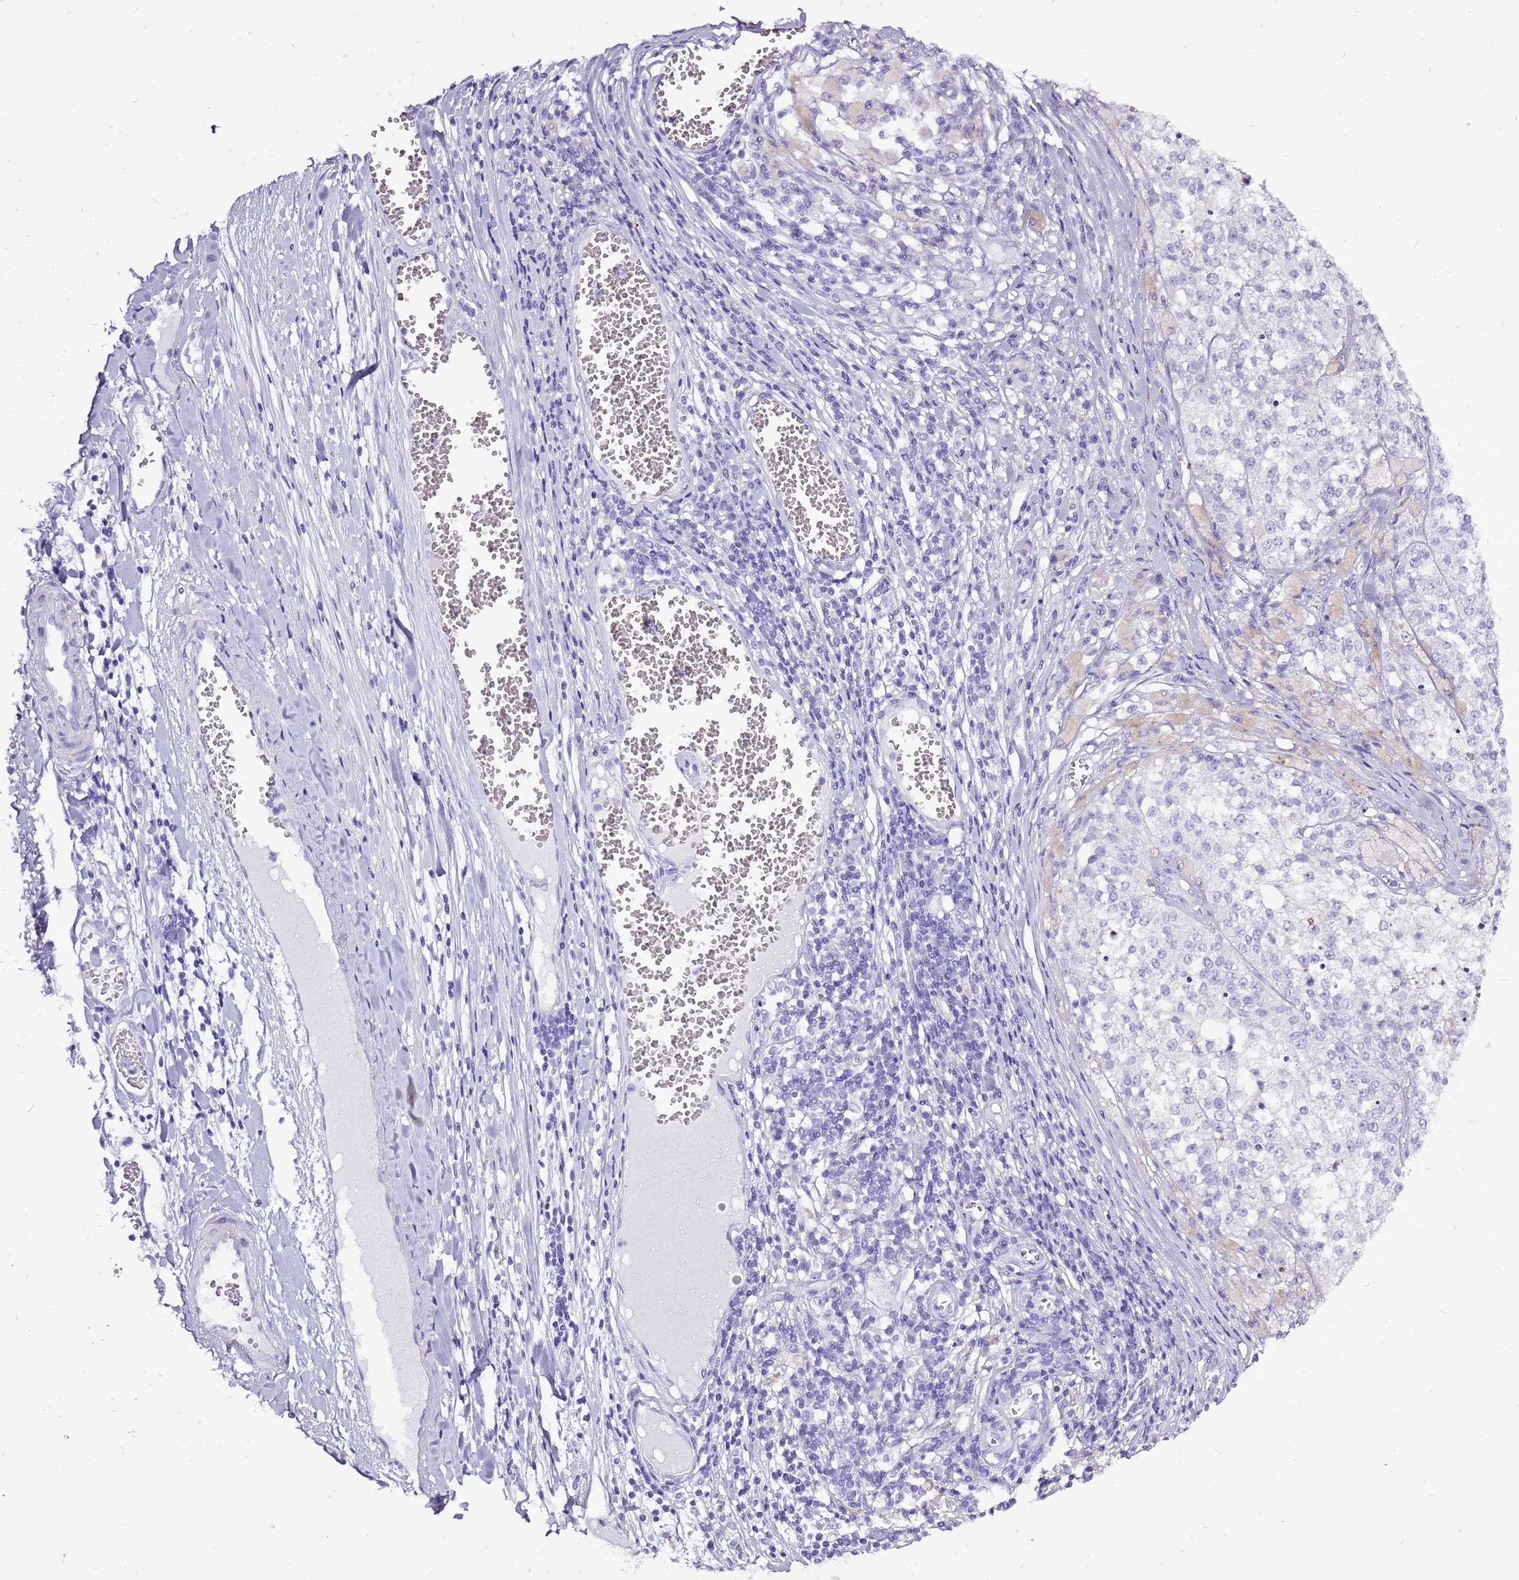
{"staining": {"intensity": "negative", "quantity": "none", "location": "none"}, "tissue": "melanoma", "cell_type": "Tumor cells", "image_type": "cancer", "snomed": [{"axis": "morphology", "description": "Malignant melanoma, NOS"}, {"axis": "topography", "description": "Skin"}], "caption": "Melanoma was stained to show a protein in brown. There is no significant expression in tumor cells.", "gene": "ACSS3", "patient": {"sex": "female", "age": 64}}